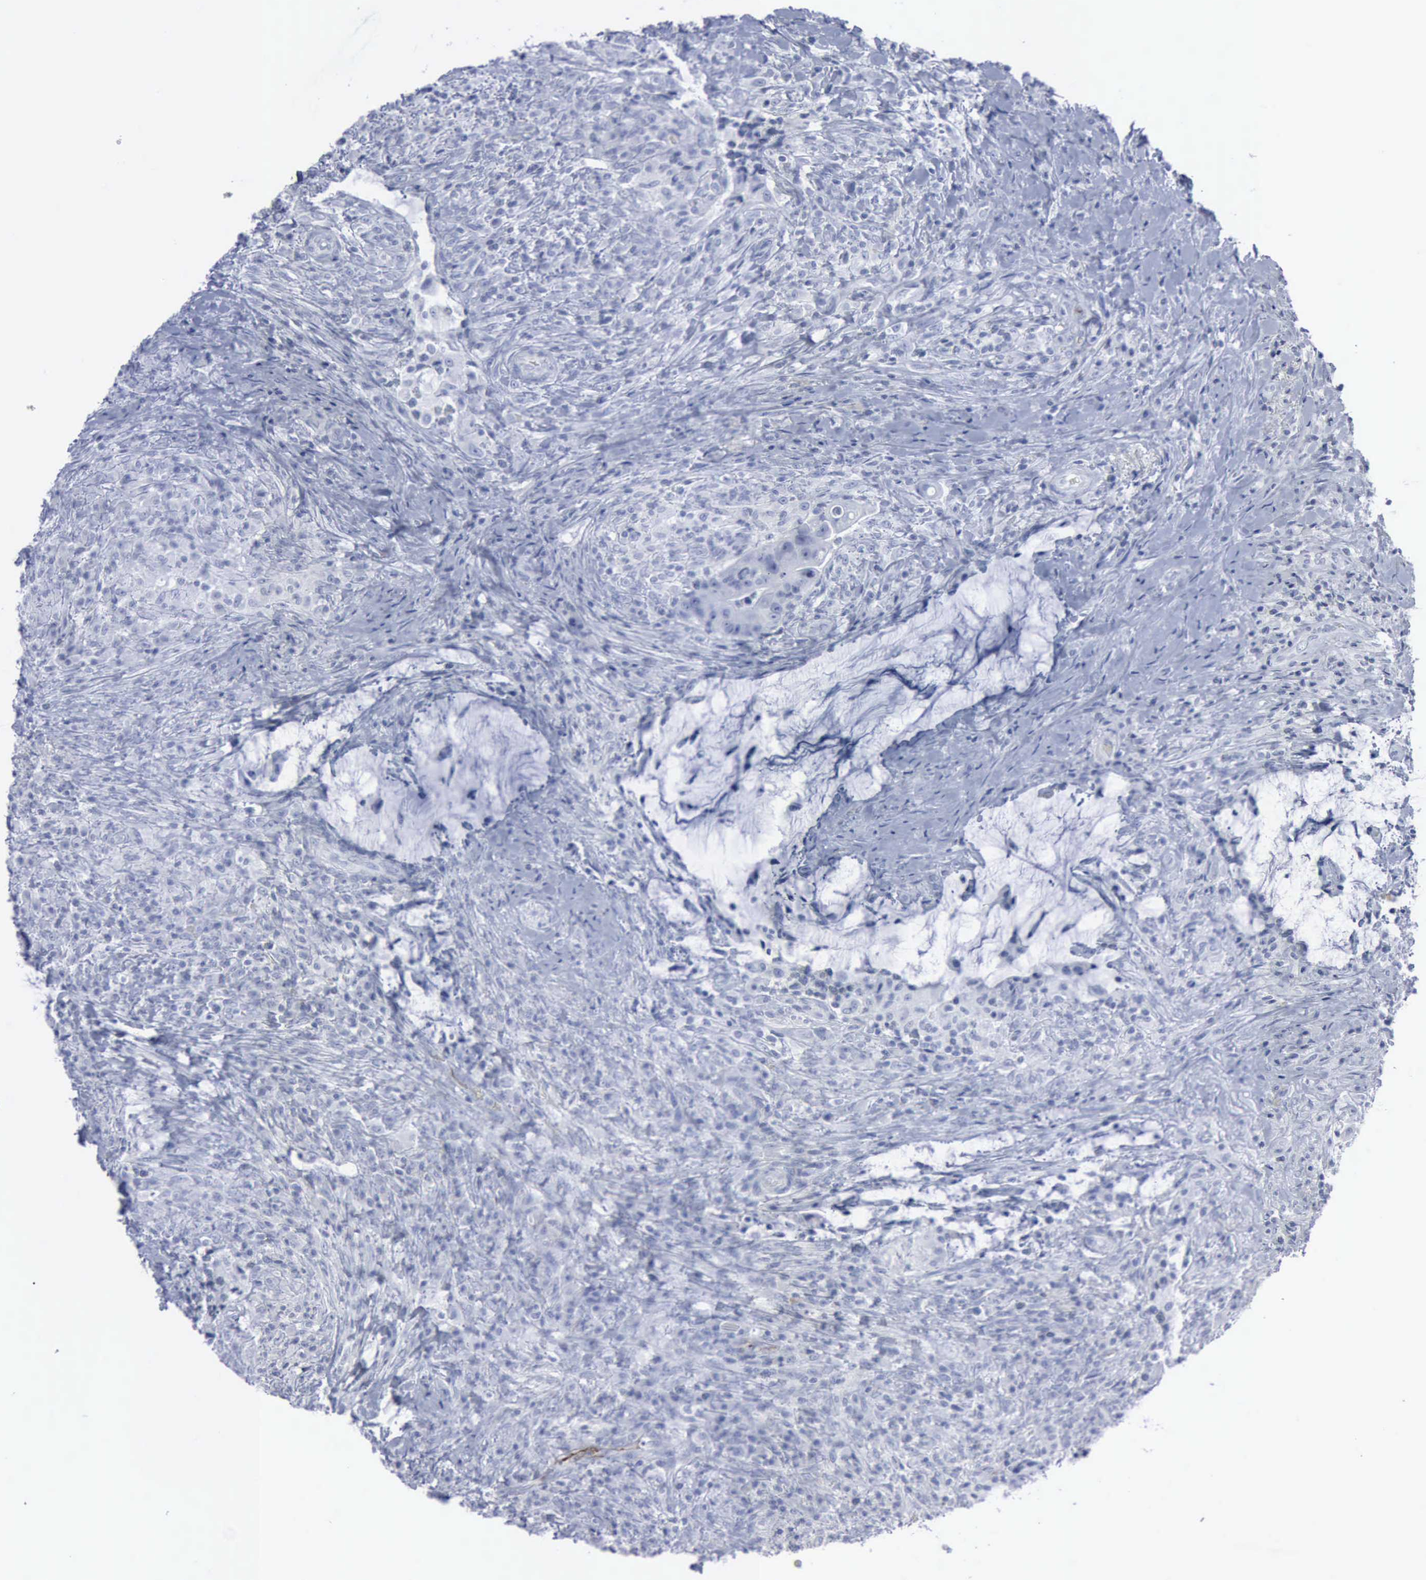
{"staining": {"intensity": "negative", "quantity": "none", "location": "none"}, "tissue": "colorectal cancer", "cell_type": "Tumor cells", "image_type": "cancer", "snomed": [{"axis": "morphology", "description": "Adenocarcinoma, NOS"}, {"axis": "topography", "description": "Rectum"}], "caption": "Protein analysis of adenocarcinoma (colorectal) displays no significant staining in tumor cells.", "gene": "VCAM1", "patient": {"sex": "female", "age": 71}}